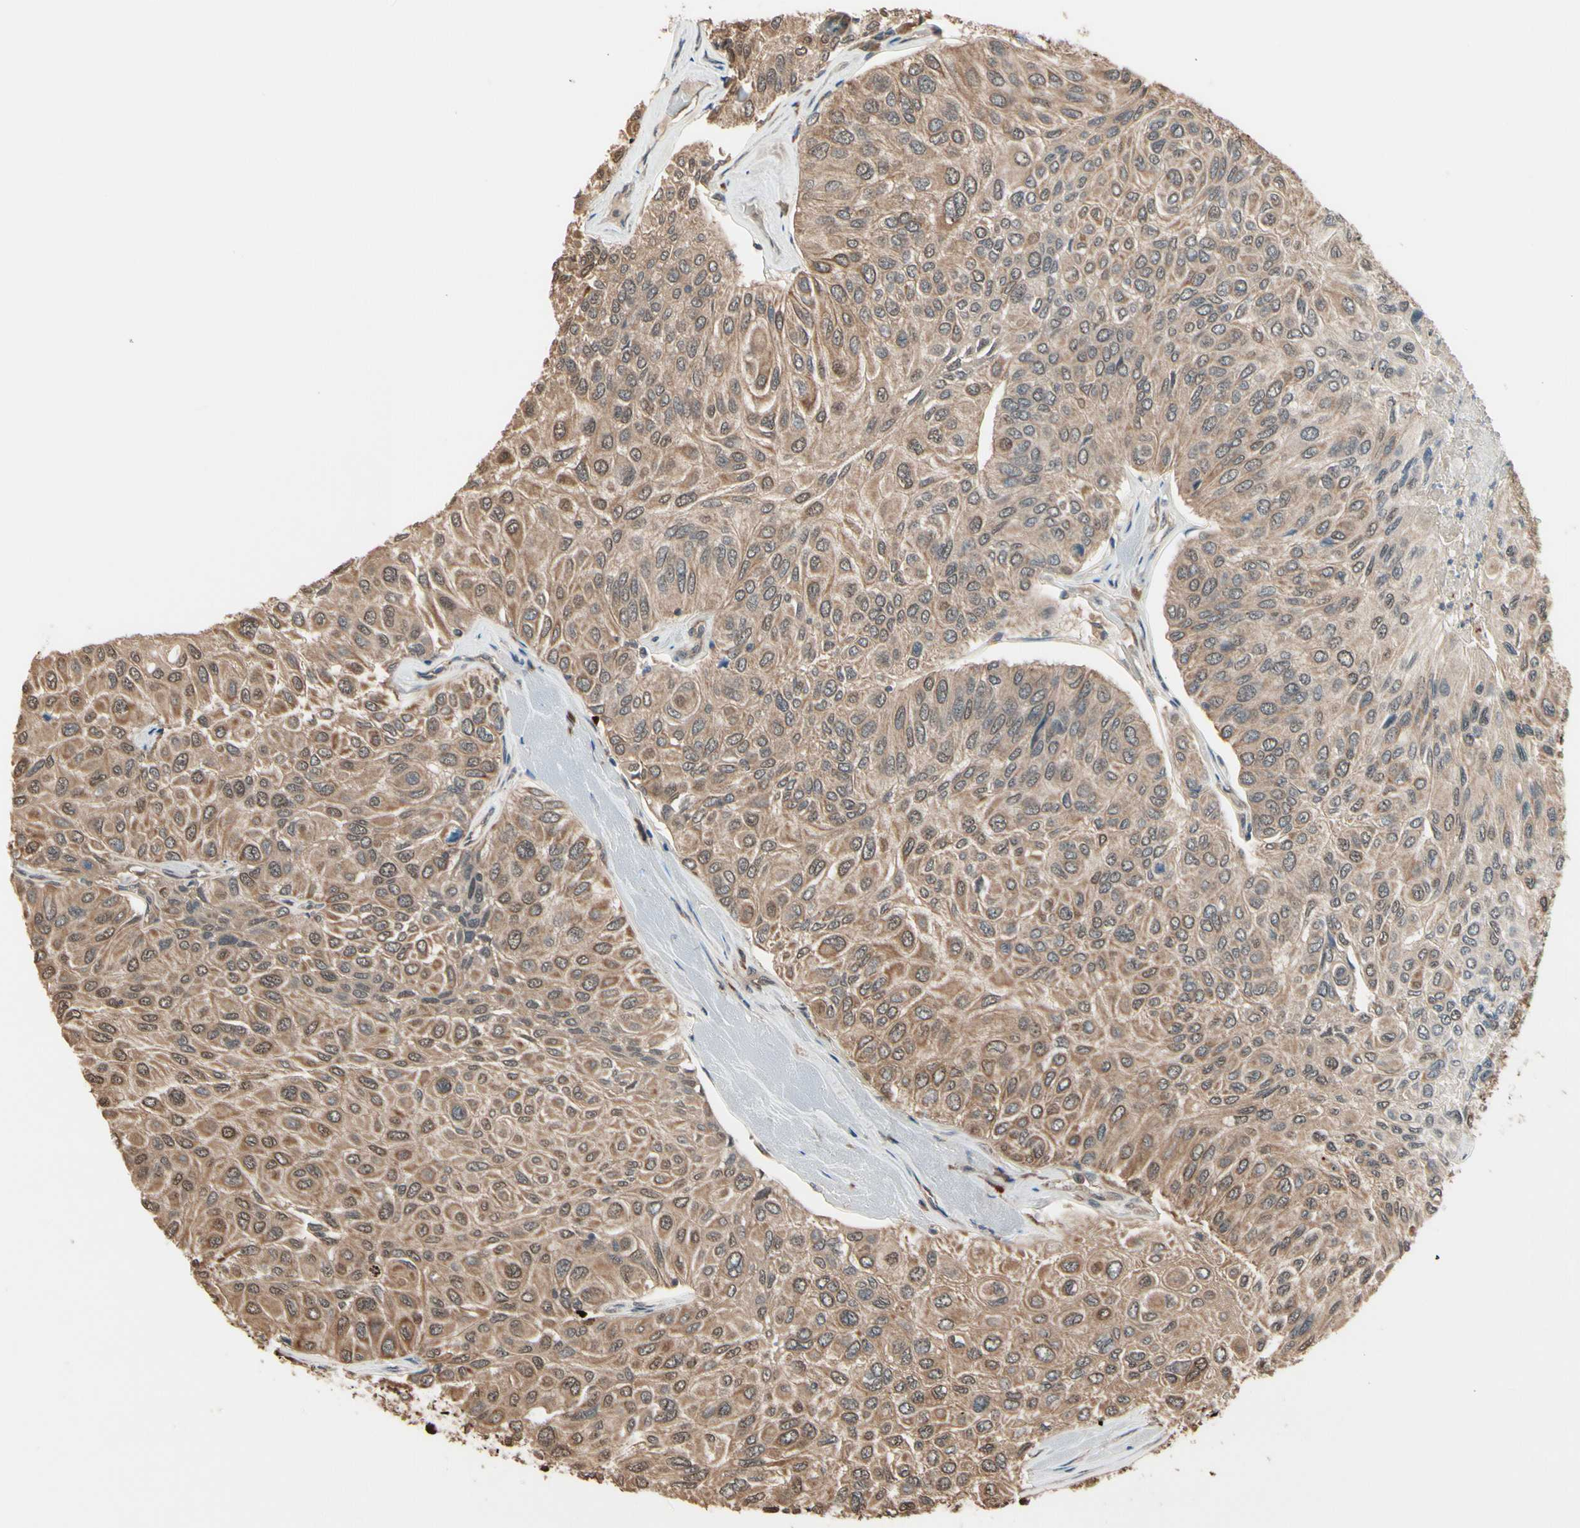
{"staining": {"intensity": "moderate", "quantity": ">75%", "location": "cytoplasmic/membranous"}, "tissue": "urothelial cancer", "cell_type": "Tumor cells", "image_type": "cancer", "snomed": [{"axis": "morphology", "description": "Urothelial carcinoma, High grade"}, {"axis": "topography", "description": "Urinary bladder"}], "caption": "This is an image of IHC staining of urothelial carcinoma (high-grade), which shows moderate staining in the cytoplasmic/membranous of tumor cells.", "gene": "PNPLA7", "patient": {"sex": "male", "age": 66}}